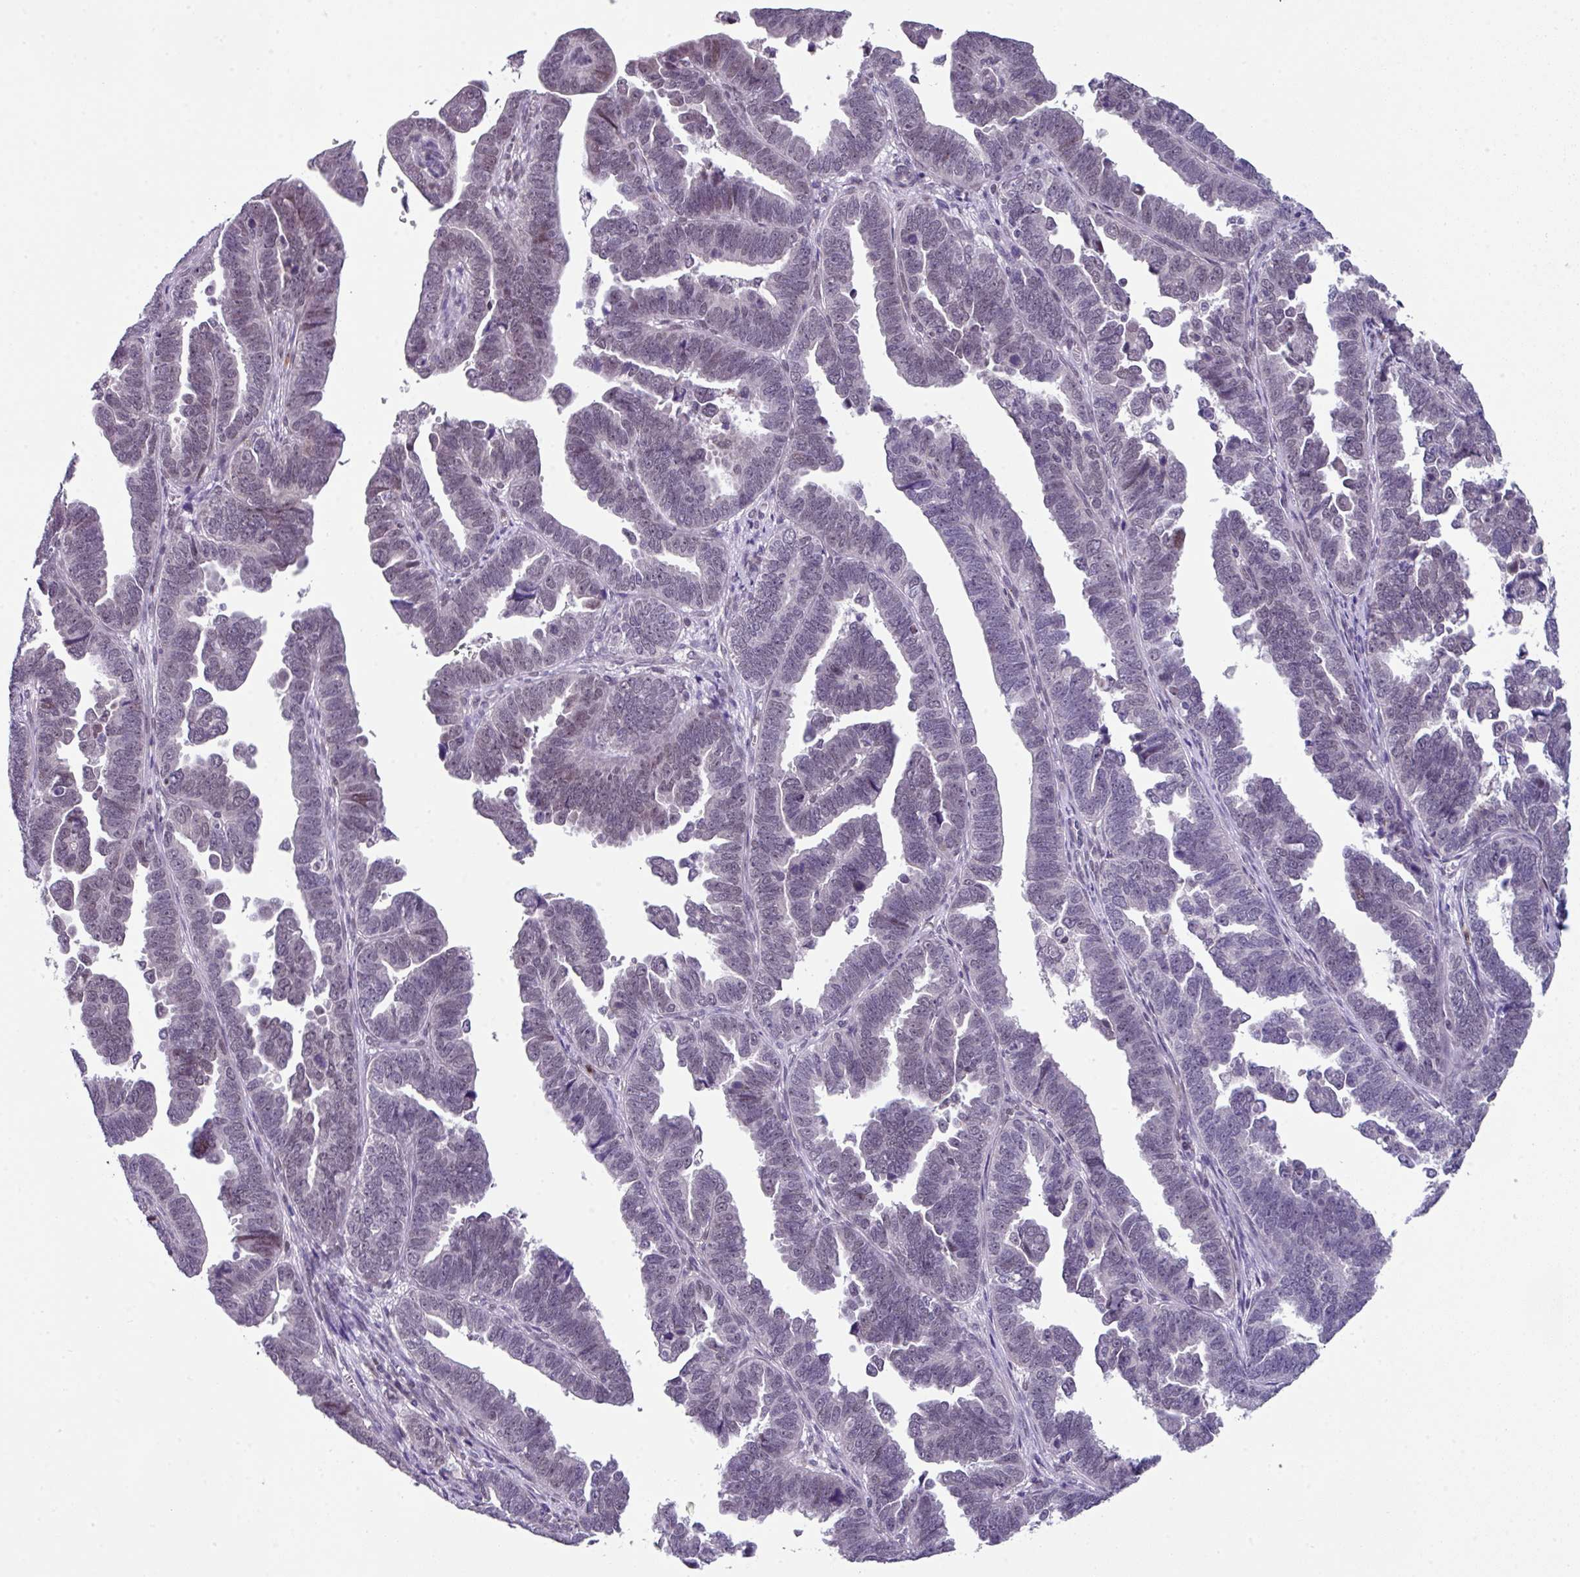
{"staining": {"intensity": "negative", "quantity": "none", "location": "none"}, "tissue": "endometrial cancer", "cell_type": "Tumor cells", "image_type": "cancer", "snomed": [{"axis": "morphology", "description": "Adenocarcinoma, NOS"}, {"axis": "topography", "description": "Endometrium"}], "caption": "Immunohistochemistry of human endometrial cancer (adenocarcinoma) shows no staining in tumor cells. (Brightfield microscopy of DAB (3,3'-diaminobenzidine) immunohistochemistry (IHC) at high magnification).", "gene": "ZFP3", "patient": {"sex": "female", "age": 75}}